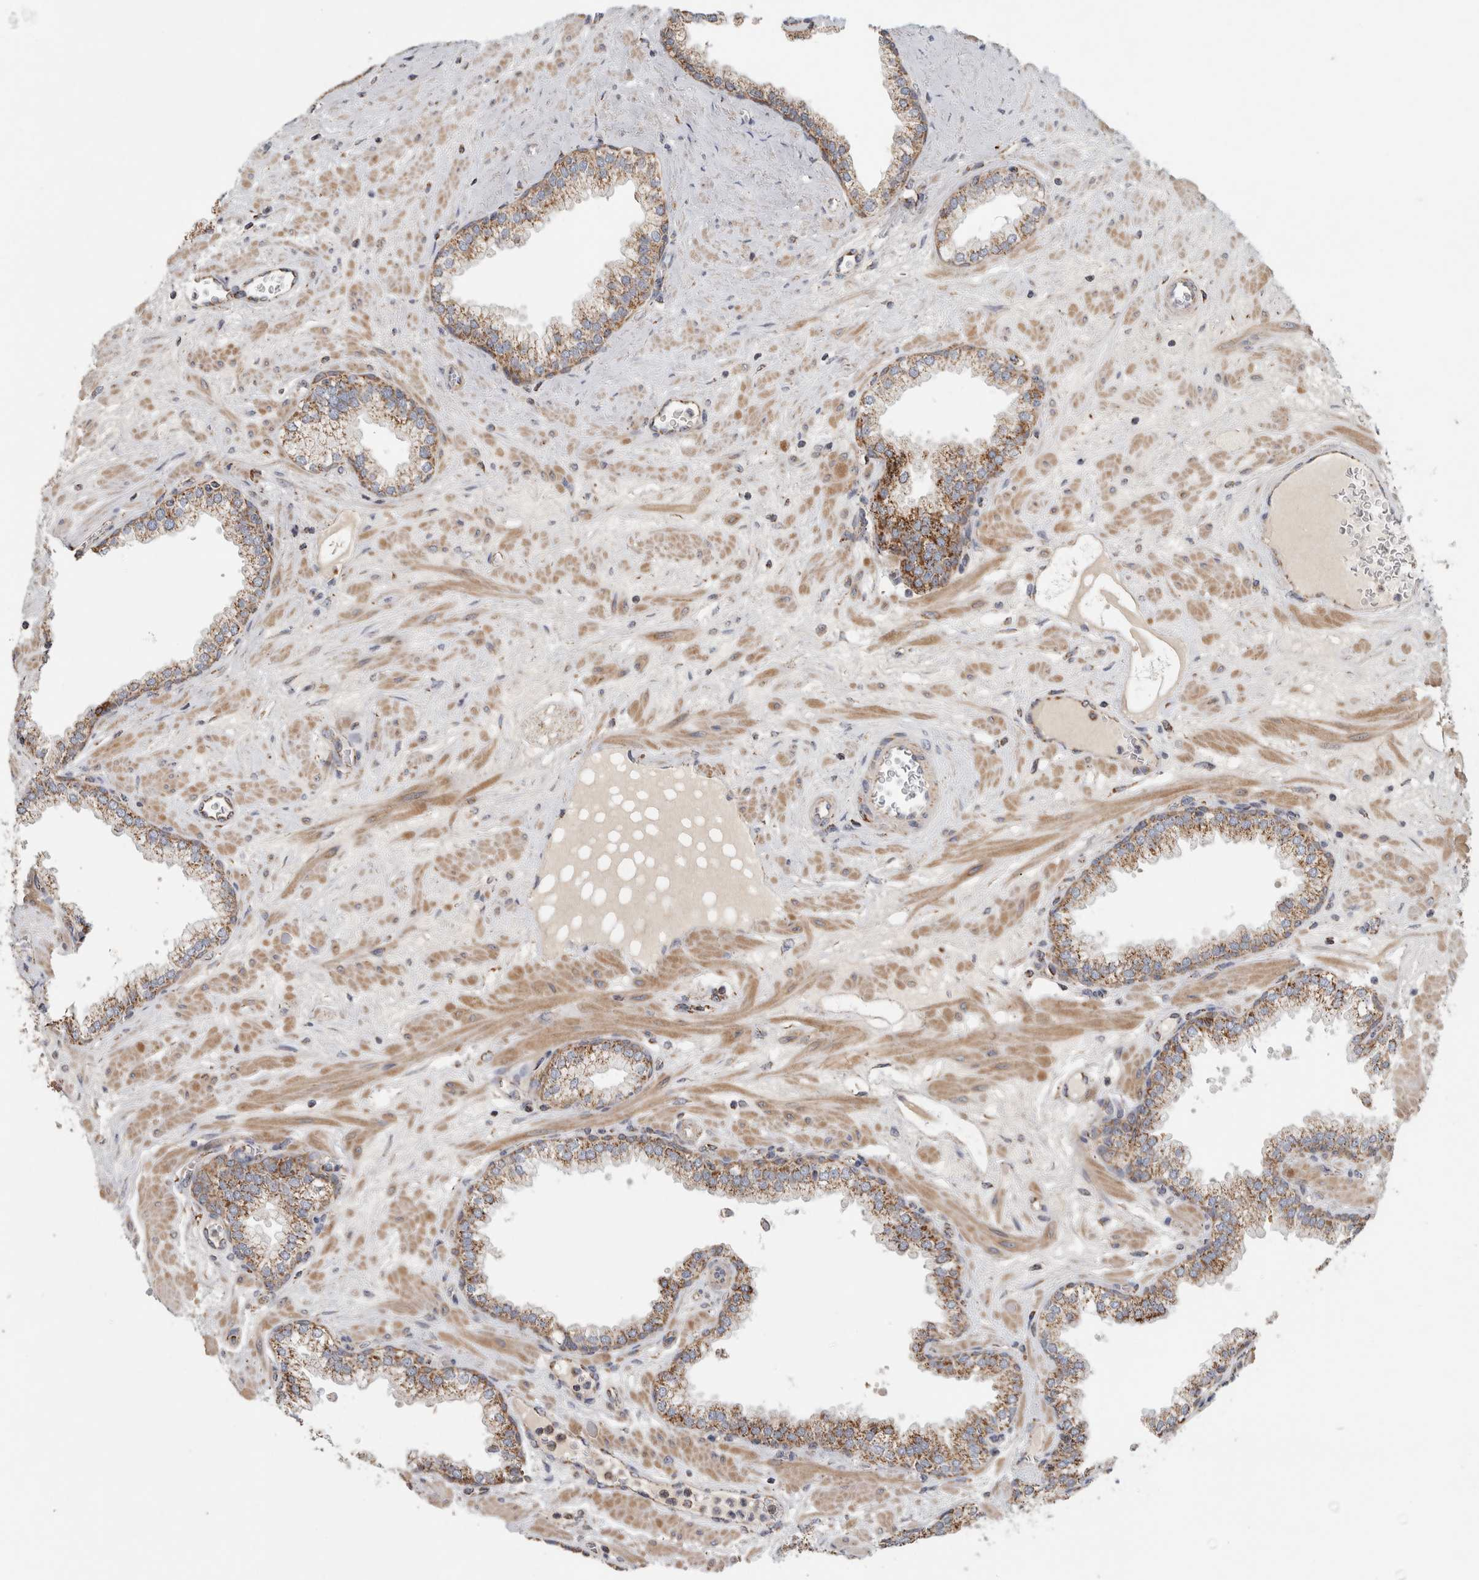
{"staining": {"intensity": "moderate", "quantity": ">75%", "location": "cytoplasmic/membranous"}, "tissue": "prostate", "cell_type": "Glandular cells", "image_type": "normal", "snomed": [{"axis": "morphology", "description": "Normal tissue, NOS"}, {"axis": "morphology", "description": "Urothelial carcinoma, Low grade"}, {"axis": "topography", "description": "Urinary bladder"}, {"axis": "topography", "description": "Prostate"}], "caption": "IHC (DAB (3,3'-diaminobenzidine)) staining of normal prostate reveals moderate cytoplasmic/membranous protein expression in approximately >75% of glandular cells.", "gene": "ST8SIA1", "patient": {"sex": "male", "age": 60}}